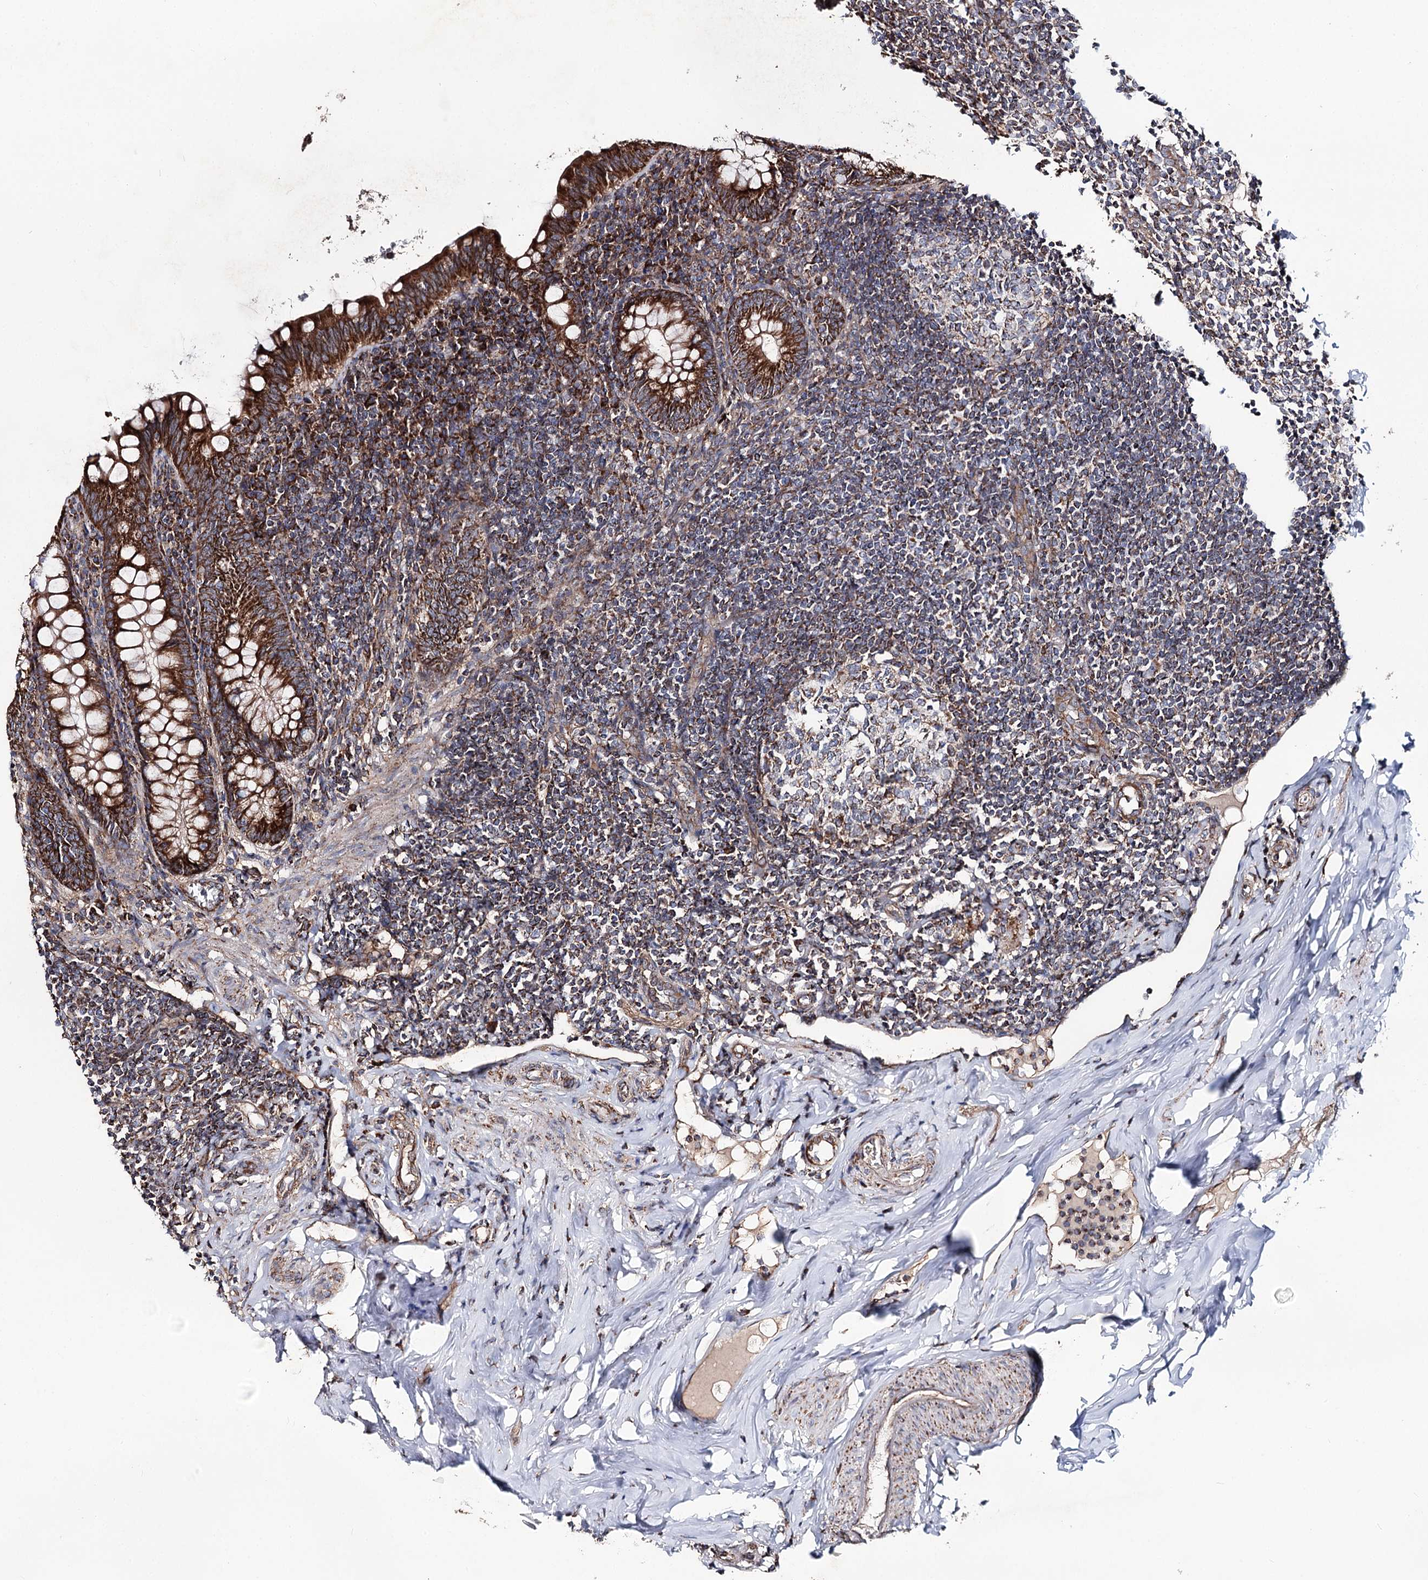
{"staining": {"intensity": "strong", "quantity": ">75%", "location": "cytoplasmic/membranous"}, "tissue": "appendix", "cell_type": "Glandular cells", "image_type": "normal", "snomed": [{"axis": "morphology", "description": "Normal tissue, NOS"}, {"axis": "topography", "description": "Appendix"}], "caption": "IHC of unremarkable appendix displays high levels of strong cytoplasmic/membranous staining in approximately >75% of glandular cells. (Brightfield microscopy of DAB IHC at high magnification).", "gene": "MSANTD2", "patient": {"sex": "female", "age": 33}}